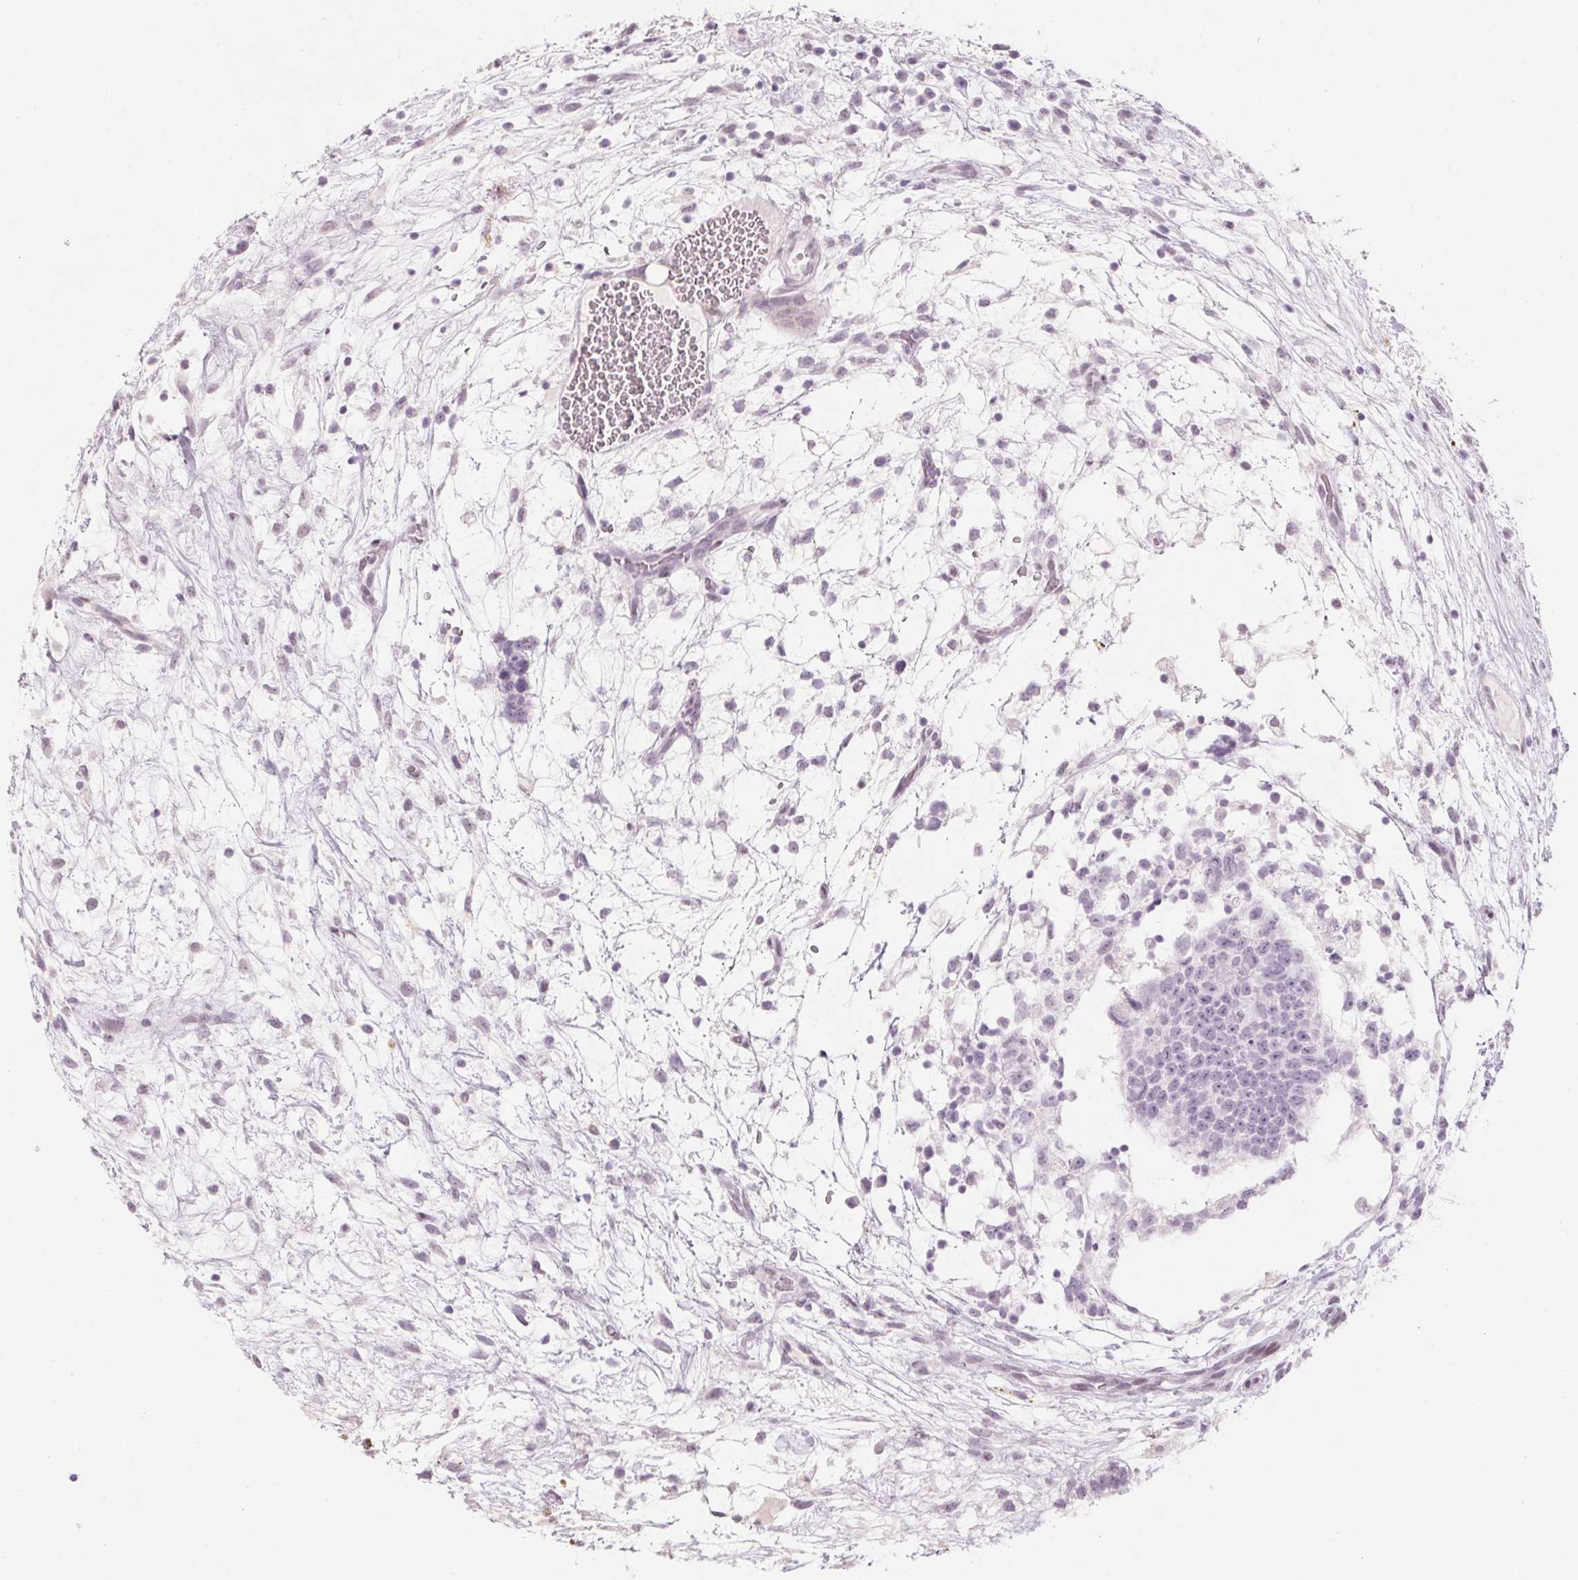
{"staining": {"intensity": "negative", "quantity": "none", "location": "none"}, "tissue": "testis cancer", "cell_type": "Tumor cells", "image_type": "cancer", "snomed": [{"axis": "morphology", "description": "Normal tissue, NOS"}, {"axis": "morphology", "description": "Carcinoma, Embryonal, NOS"}, {"axis": "topography", "description": "Testis"}], "caption": "This is an immunohistochemistry histopathology image of human testis cancer (embryonal carcinoma). There is no staining in tumor cells.", "gene": "KCNQ2", "patient": {"sex": "male", "age": 32}}